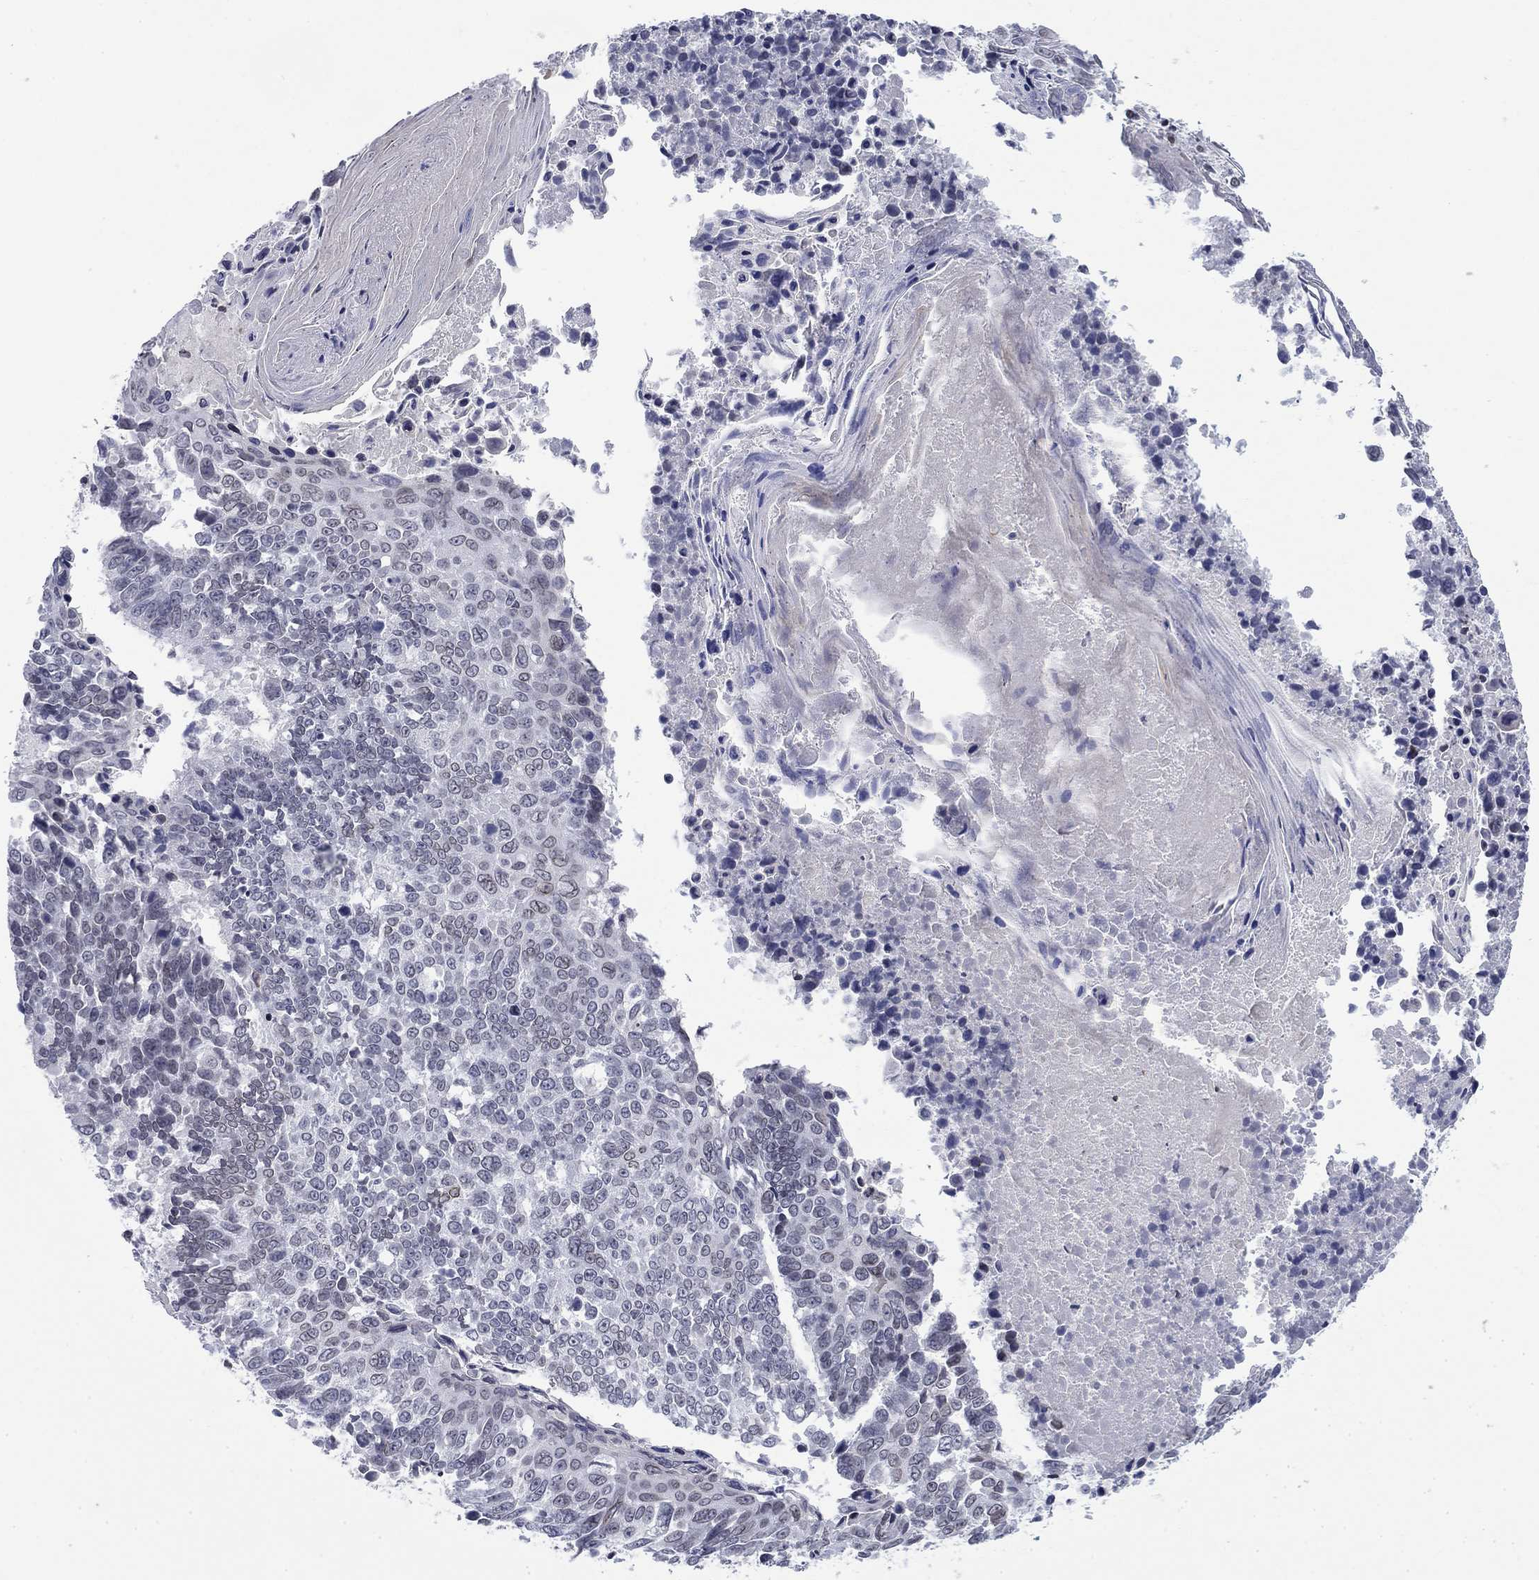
{"staining": {"intensity": "moderate", "quantity": "<25%", "location": "cytoplasmic/membranous,nuclear"}, "tissue": "lung cancer", "cell_type": "Tumor cells", "image_type": "cancer", "snomed": [{"axis": "morphology", "description": "Squamous cell carcinoma, NOS"}, {"axis": "topography", "description": "Lung"}], "caption": "Moderate cytoplasmic/membranous and nuclear expression for a protein is appreciated in approximately <25% of tumor cells of lung squamous cell carcinoma using immunohistochemistry (IHC).", "gene": "TOR1AIP1", "patient": {"sex": "male", "age": 73}}